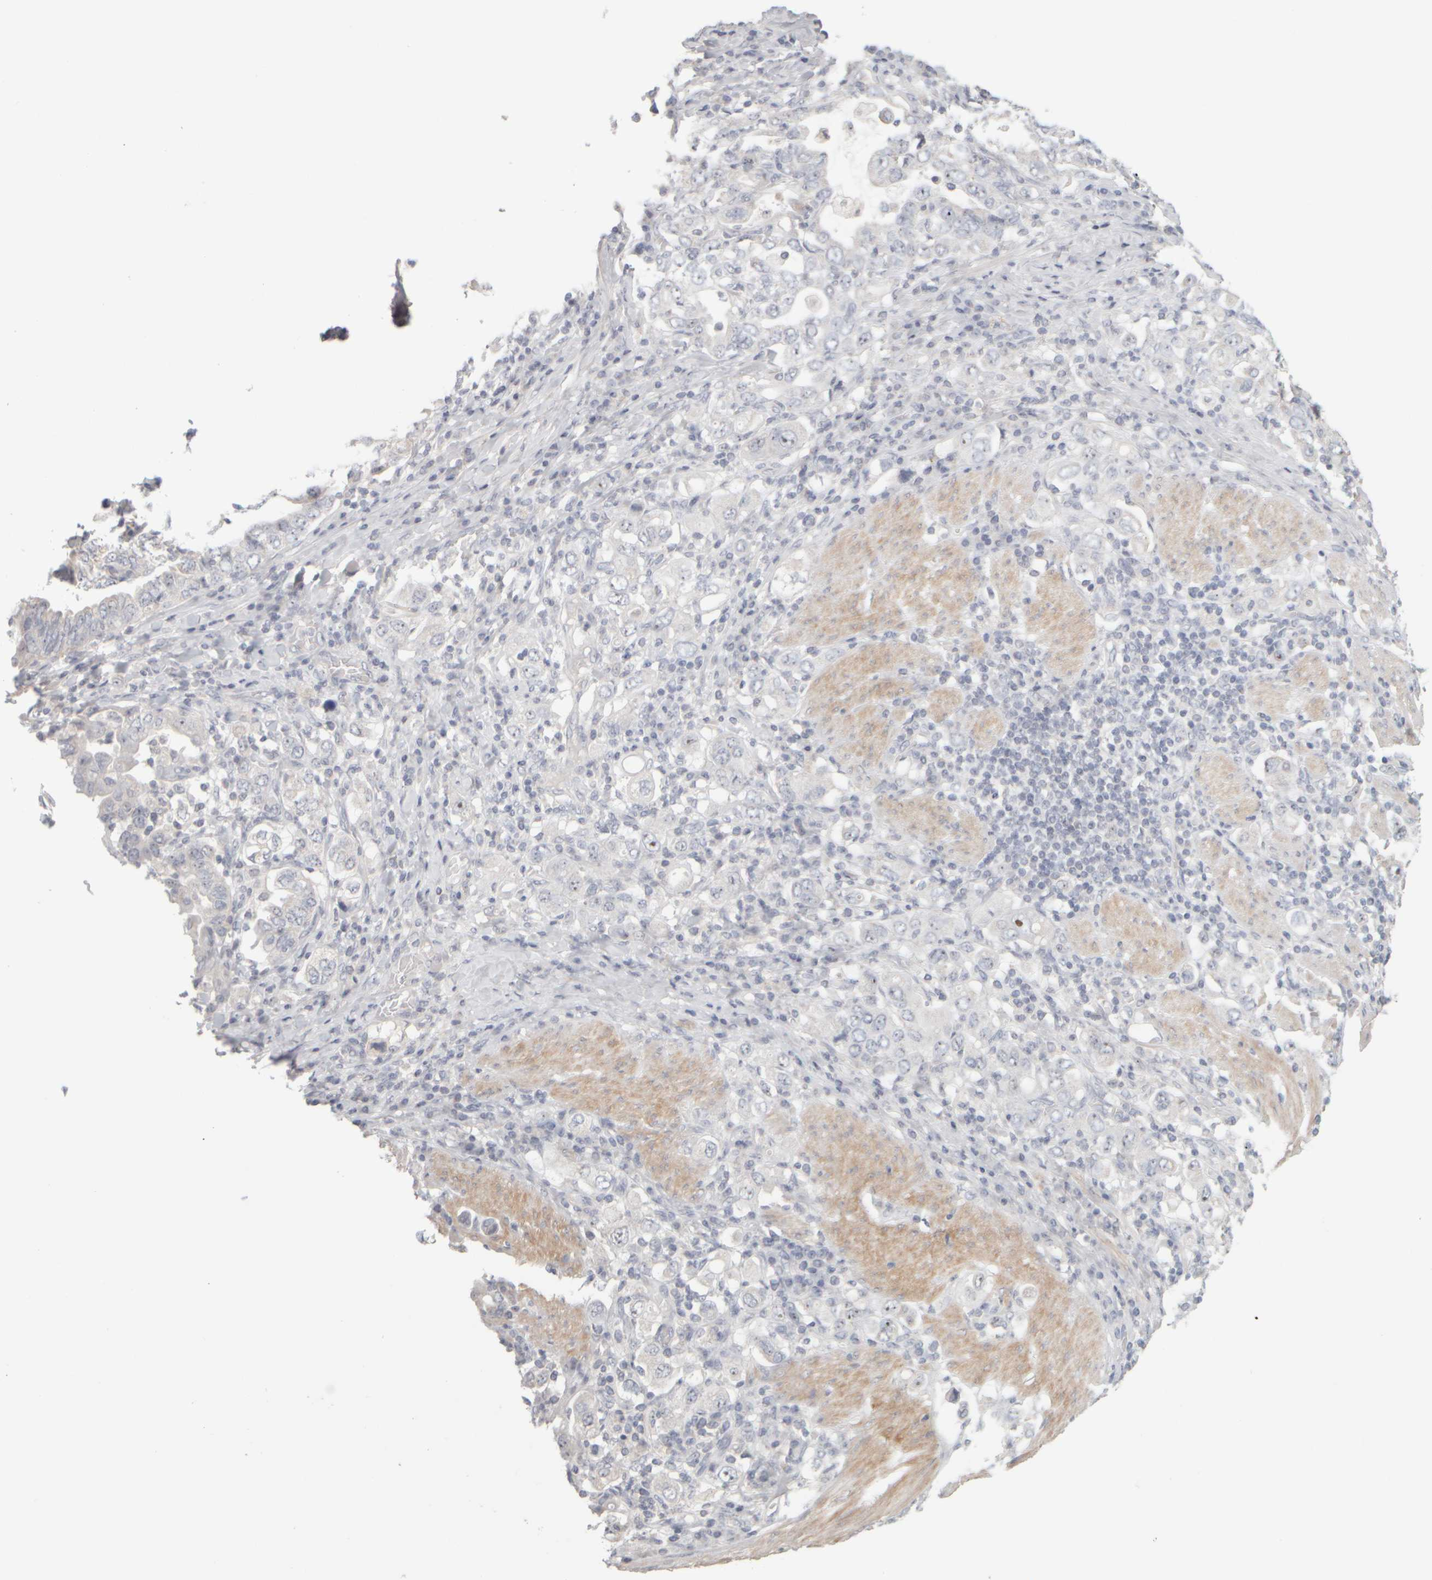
{"staining": {"intensity": "moderate", "quantity": "<25%", "location": "nuclear"}, "tissue": "stomach cancer", "cell_type": "Tumor cells", "image_type": "cancer", "snomed": [{"axis": "morphology", "description": "Adenocarcinoma, NOS"}, {"axis": "topography", "description": "Stomach, upper"}], "caption": "The photomicrograph shows staining of stomach cancer (adenocarcinoma), revealing moderate nuclear protein positivity (brown color) within tumor cells. (DAB (3,3'-diaminobenzidine) = brown stain, brightfield microscopy at high magnification).", "gene": "DCXR", "patient": {"sex": "male", "age": 62}}